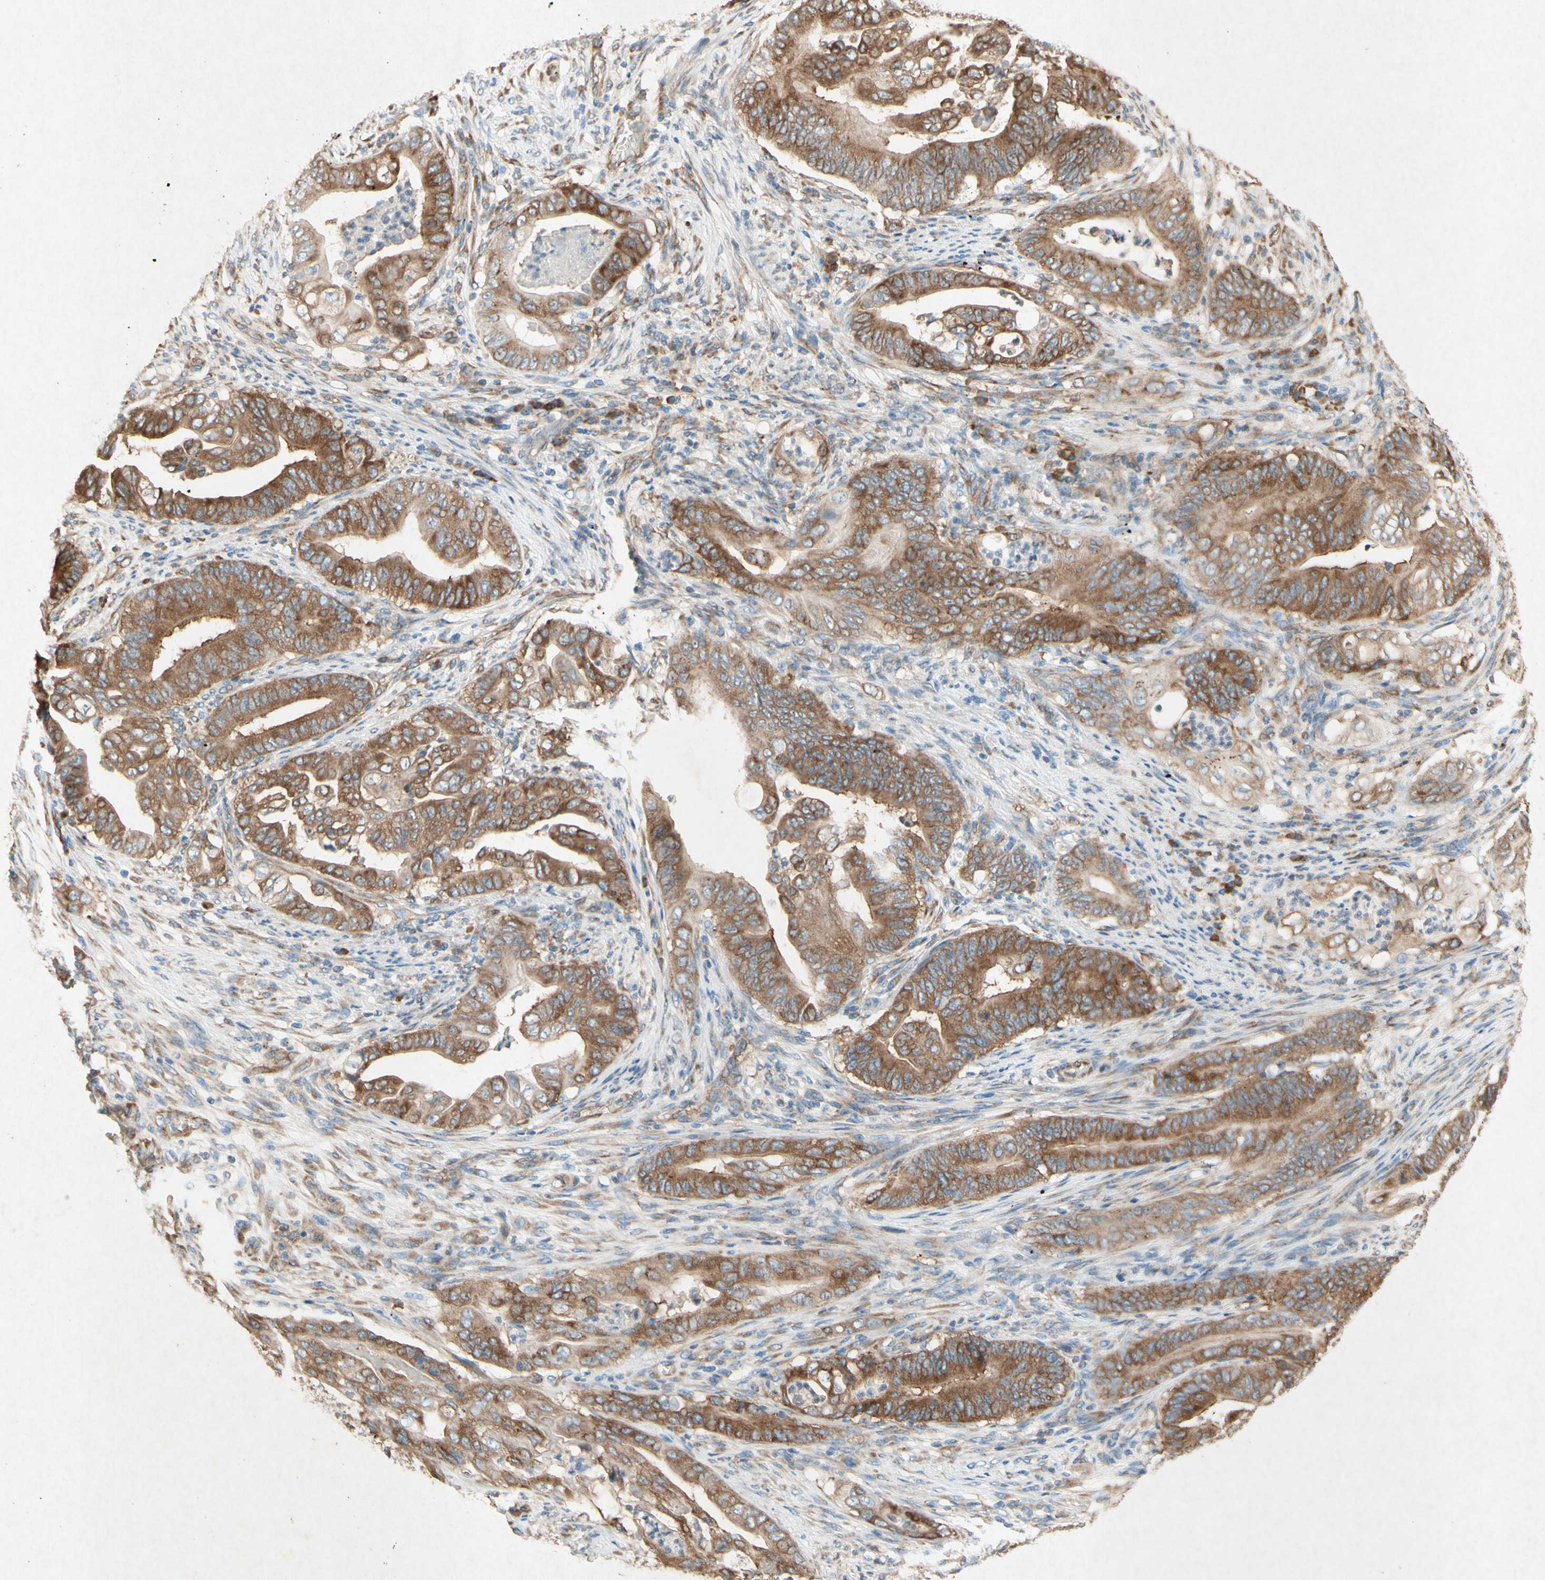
{"staining": {"intensity": "moderate", "quantity": ">75%", "location": "cytoplasmic/membranous"}, "tissue": "stomach cancer", "cell_type": "Tumor cells", "image_type": "cancer", "snomed": [{"axis": "morphology", "description": "Adenocarcinoma, NOS"}, {"axis": "topography", "description": "Stomach"}], "caption": "DAB immunohistochemical staining of adenocarcinoma (stomach) demonstrates moderate cytoplasmic/membranous protein staining in about >75% of tumor cells.", "gene": "PABPC1", "patient": {"sex": "female", "age": 73}}